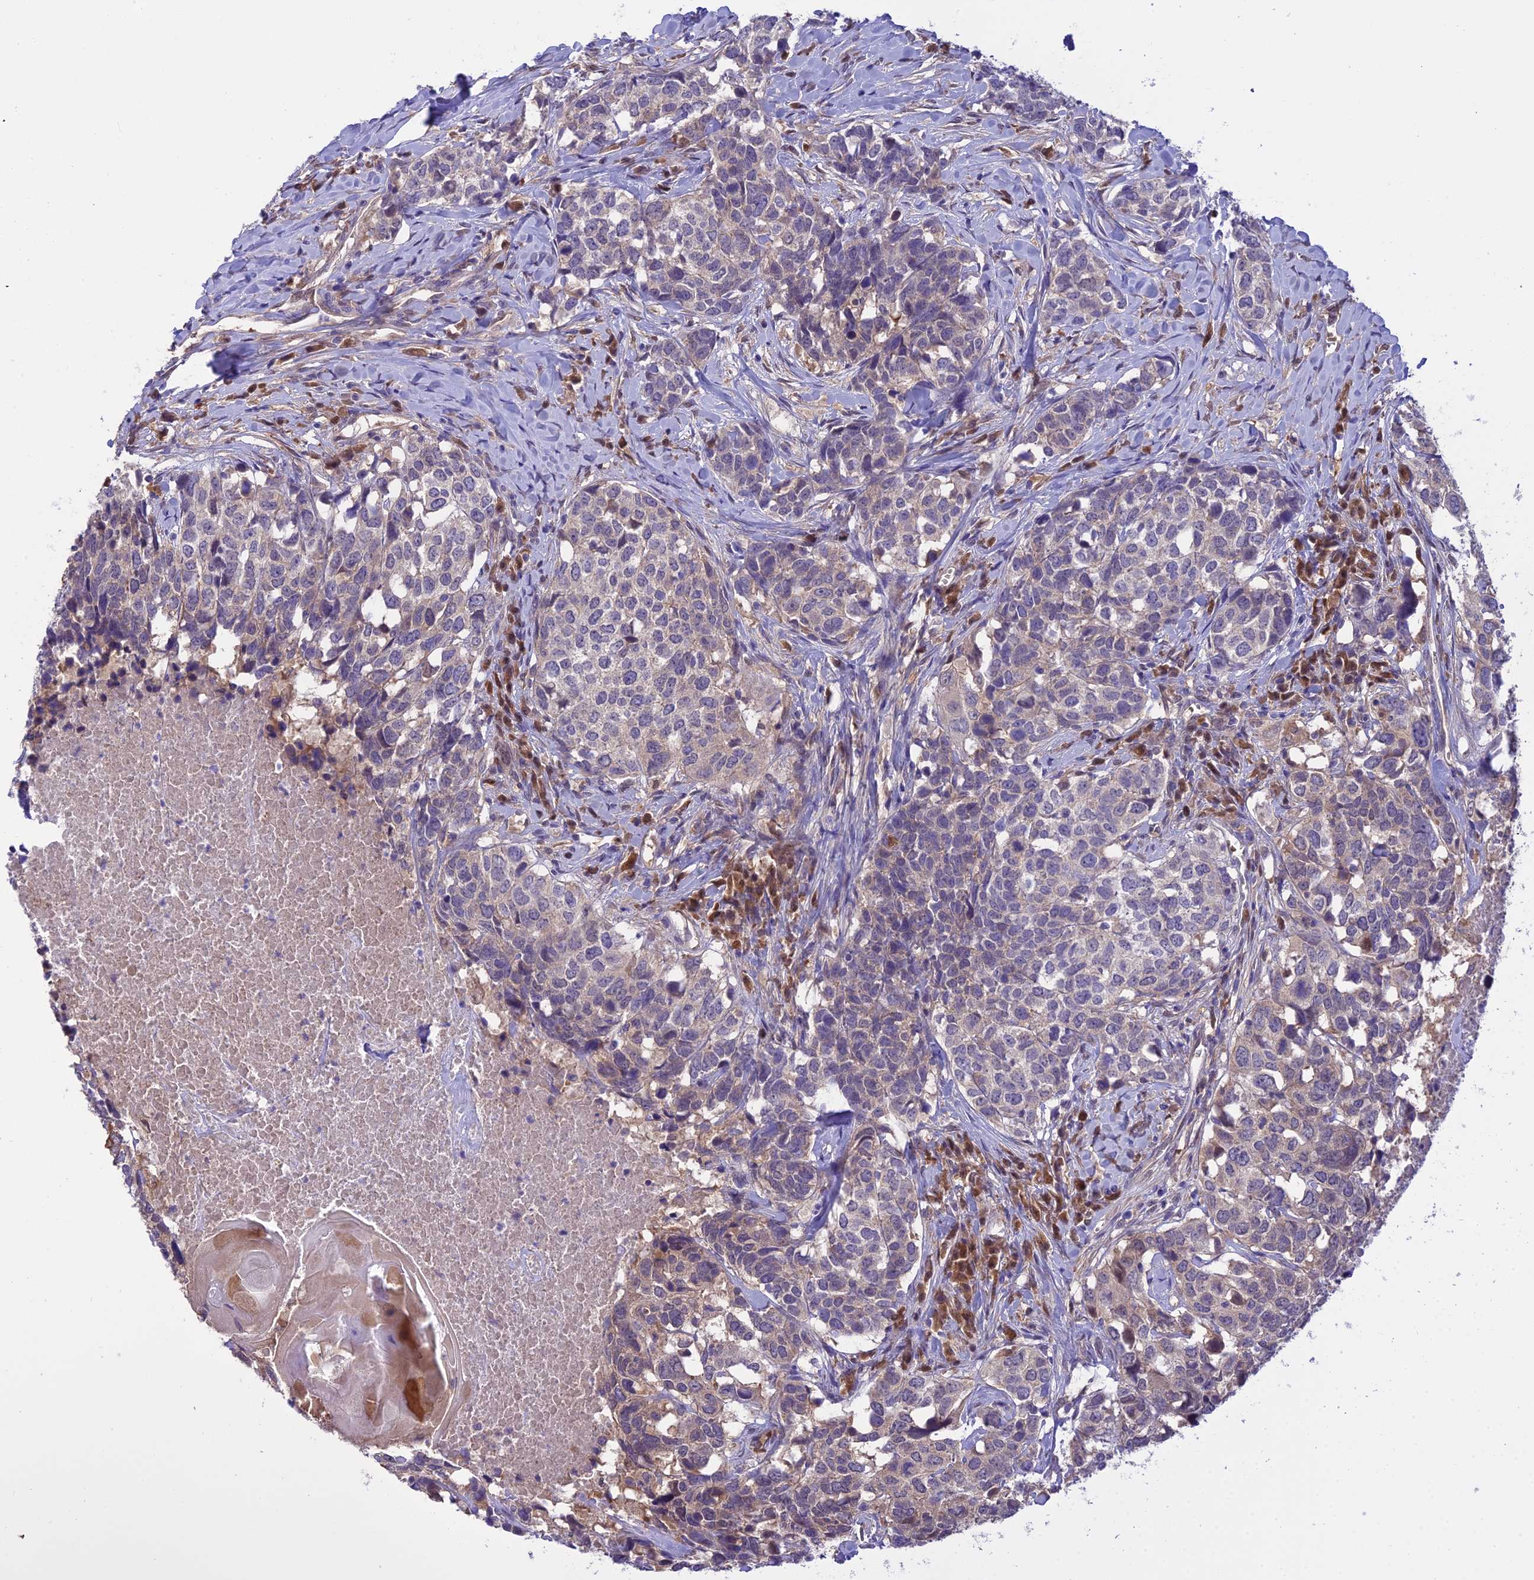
{"staining": {"intensity": "moderate", "quantity": "<25%", "location": "cytoplasmic/membranous"}, "tissue": "head and neck cancer", "cell_type": "Tumor cells", "image_type": "cancer", "snomed": [{"axis": "morphology", "description": "Squamous cell carcinoma, NOS"}, {"axis": "topography", "description": "Head-Neck"}], "caption": "Head and neck squamous cell carcinoma stained for a protein exhibits moderate cytoplasmic/membranous positivity in tumor cells. (Brightfield microscopy of DAB IHC at high magnification).", "gene": "BORCS6", "patient": {"sex": "male", "age": 66}}